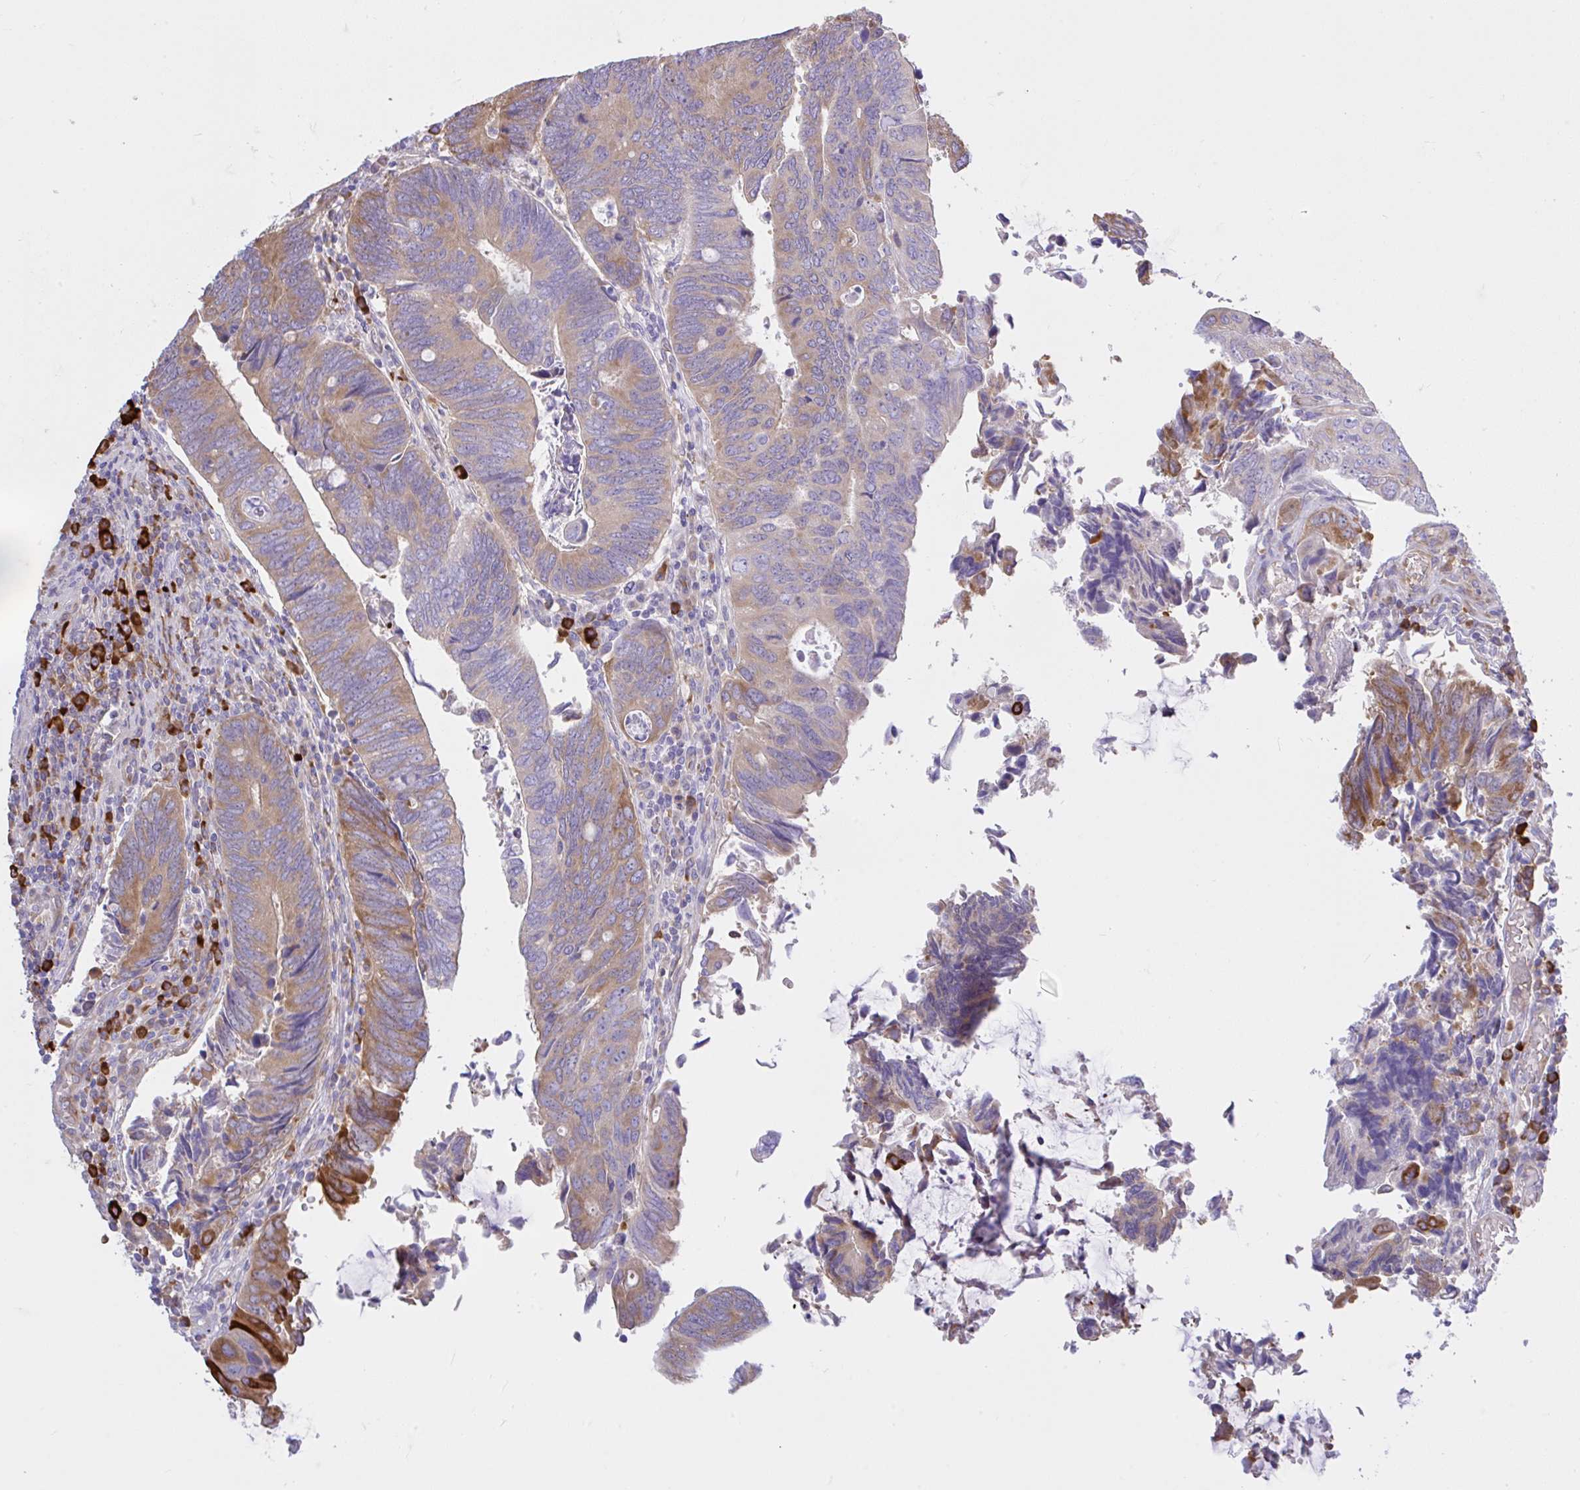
{"staining": {"intensity": "moderate", "quantity": "25%-75%", "location": "cytoplasmic/membranous"}, "tissue": "colorectal cancer", "cell_type": "Tumor cells", "image_type": "cancer", "snomed": [{"axis": "morphology", "description": "Adenocarcinoma, NOS"}, {"axis": "topography", "description": "Colon"}], "caption": "Tumor cells exhibit medium levels of moderate cytoplasmic/membranous staining in approximately 25%-75% of cells in adenocarcinoma (colorectal). The protein of interest is shown in brown color, while the nuclei are stained blue.", "gene": "EEF1A2", "patient": {"sex": "male", "age": 87}}